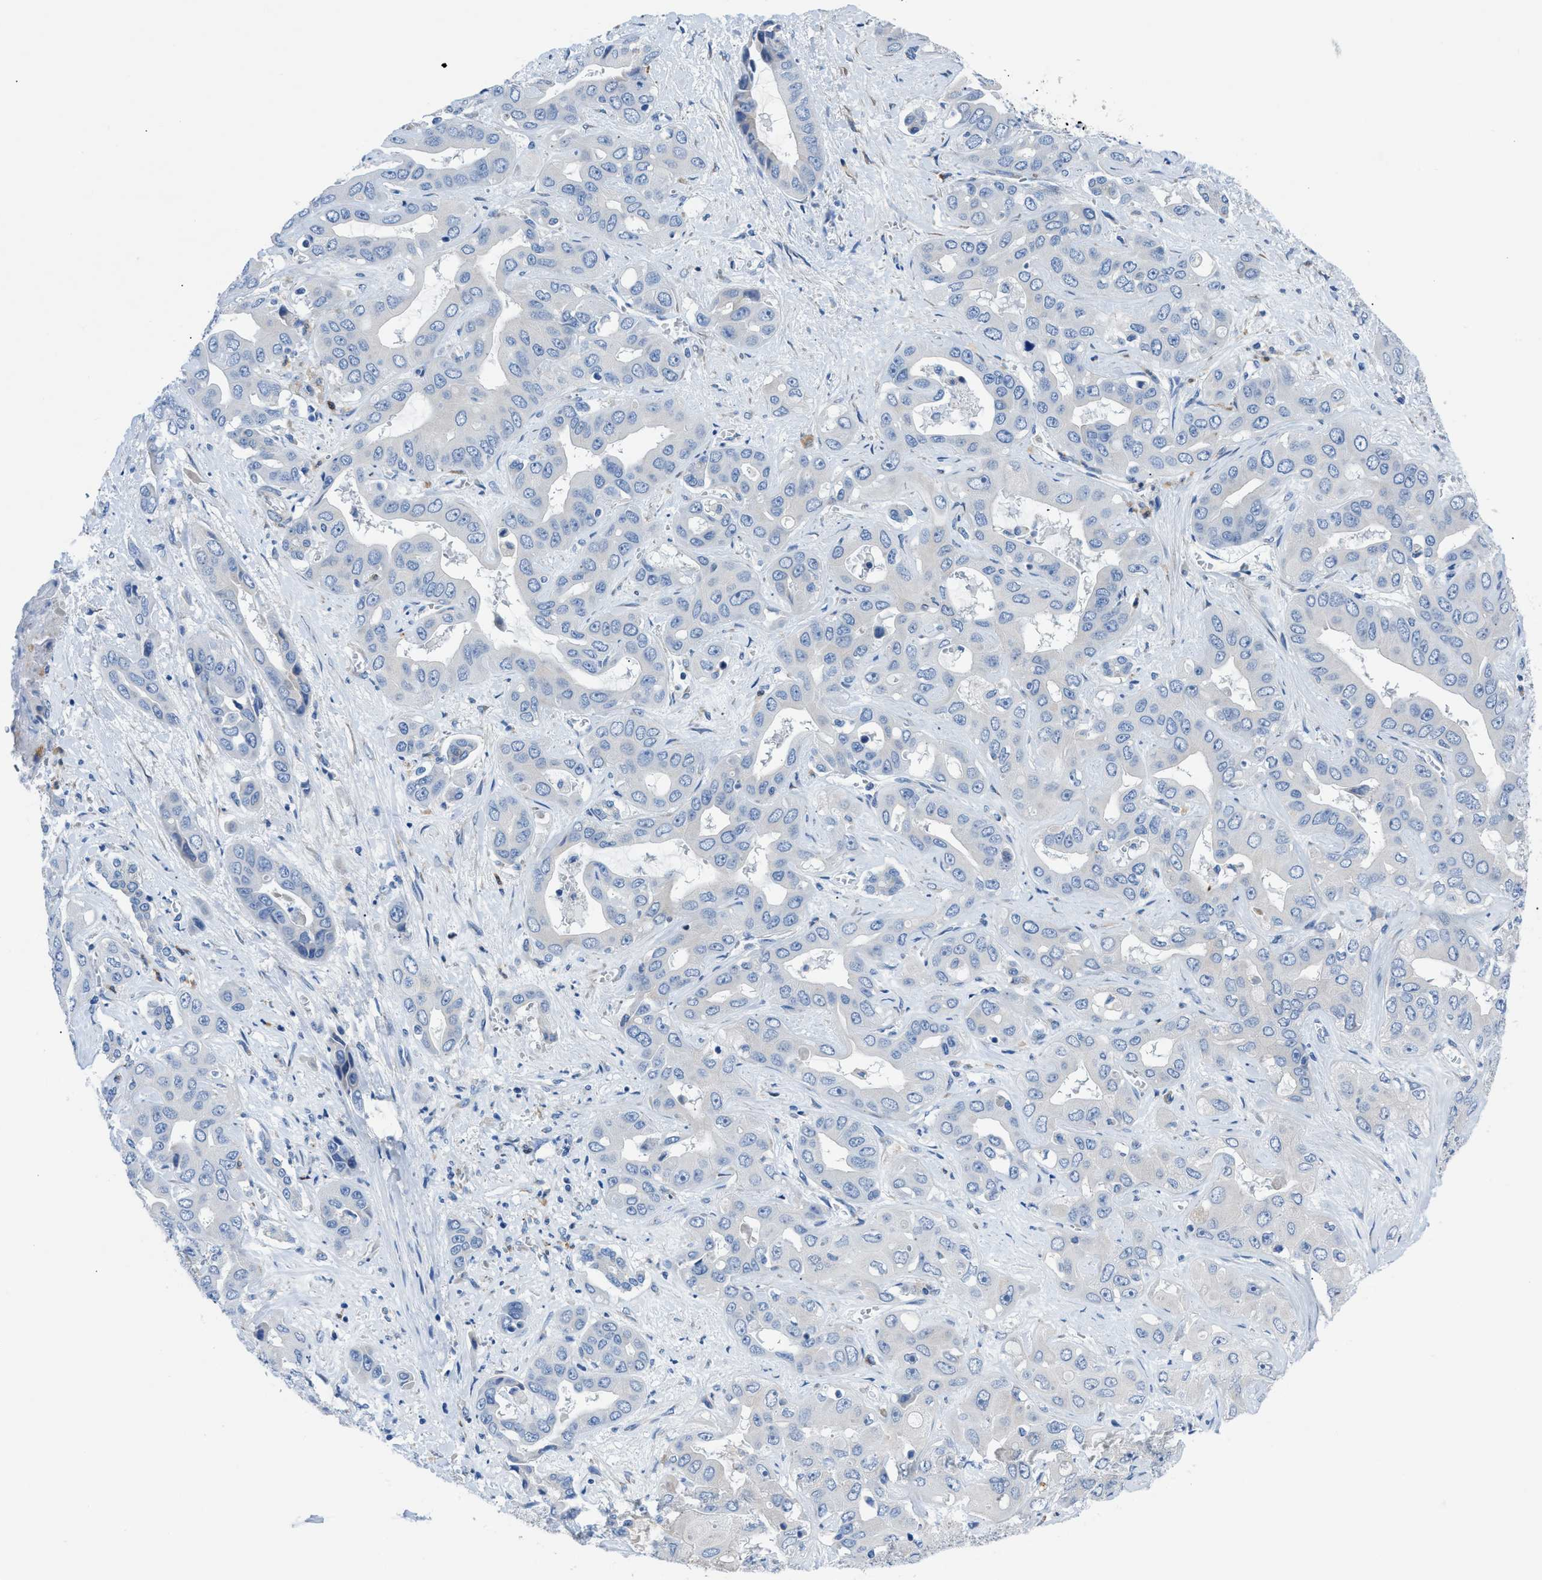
{"staining": {"intensity": "negative", "quantity": "none", "location": "none"}, "tissue": "liver cancer", "cell_type": "Tumor cells", "image_type": "cancer", "snomed": [{"axis": "morphology", "description": "Cholangiocarcinoma"}, {"axis": "topography", "description": "Liver"}], "caption": "Human liver cancer stained for a protein using immunohistochemistry displays no positivity in tumor cells.", "gene": "ITPR1", "patient": {"sex": "female", "age": 52}}